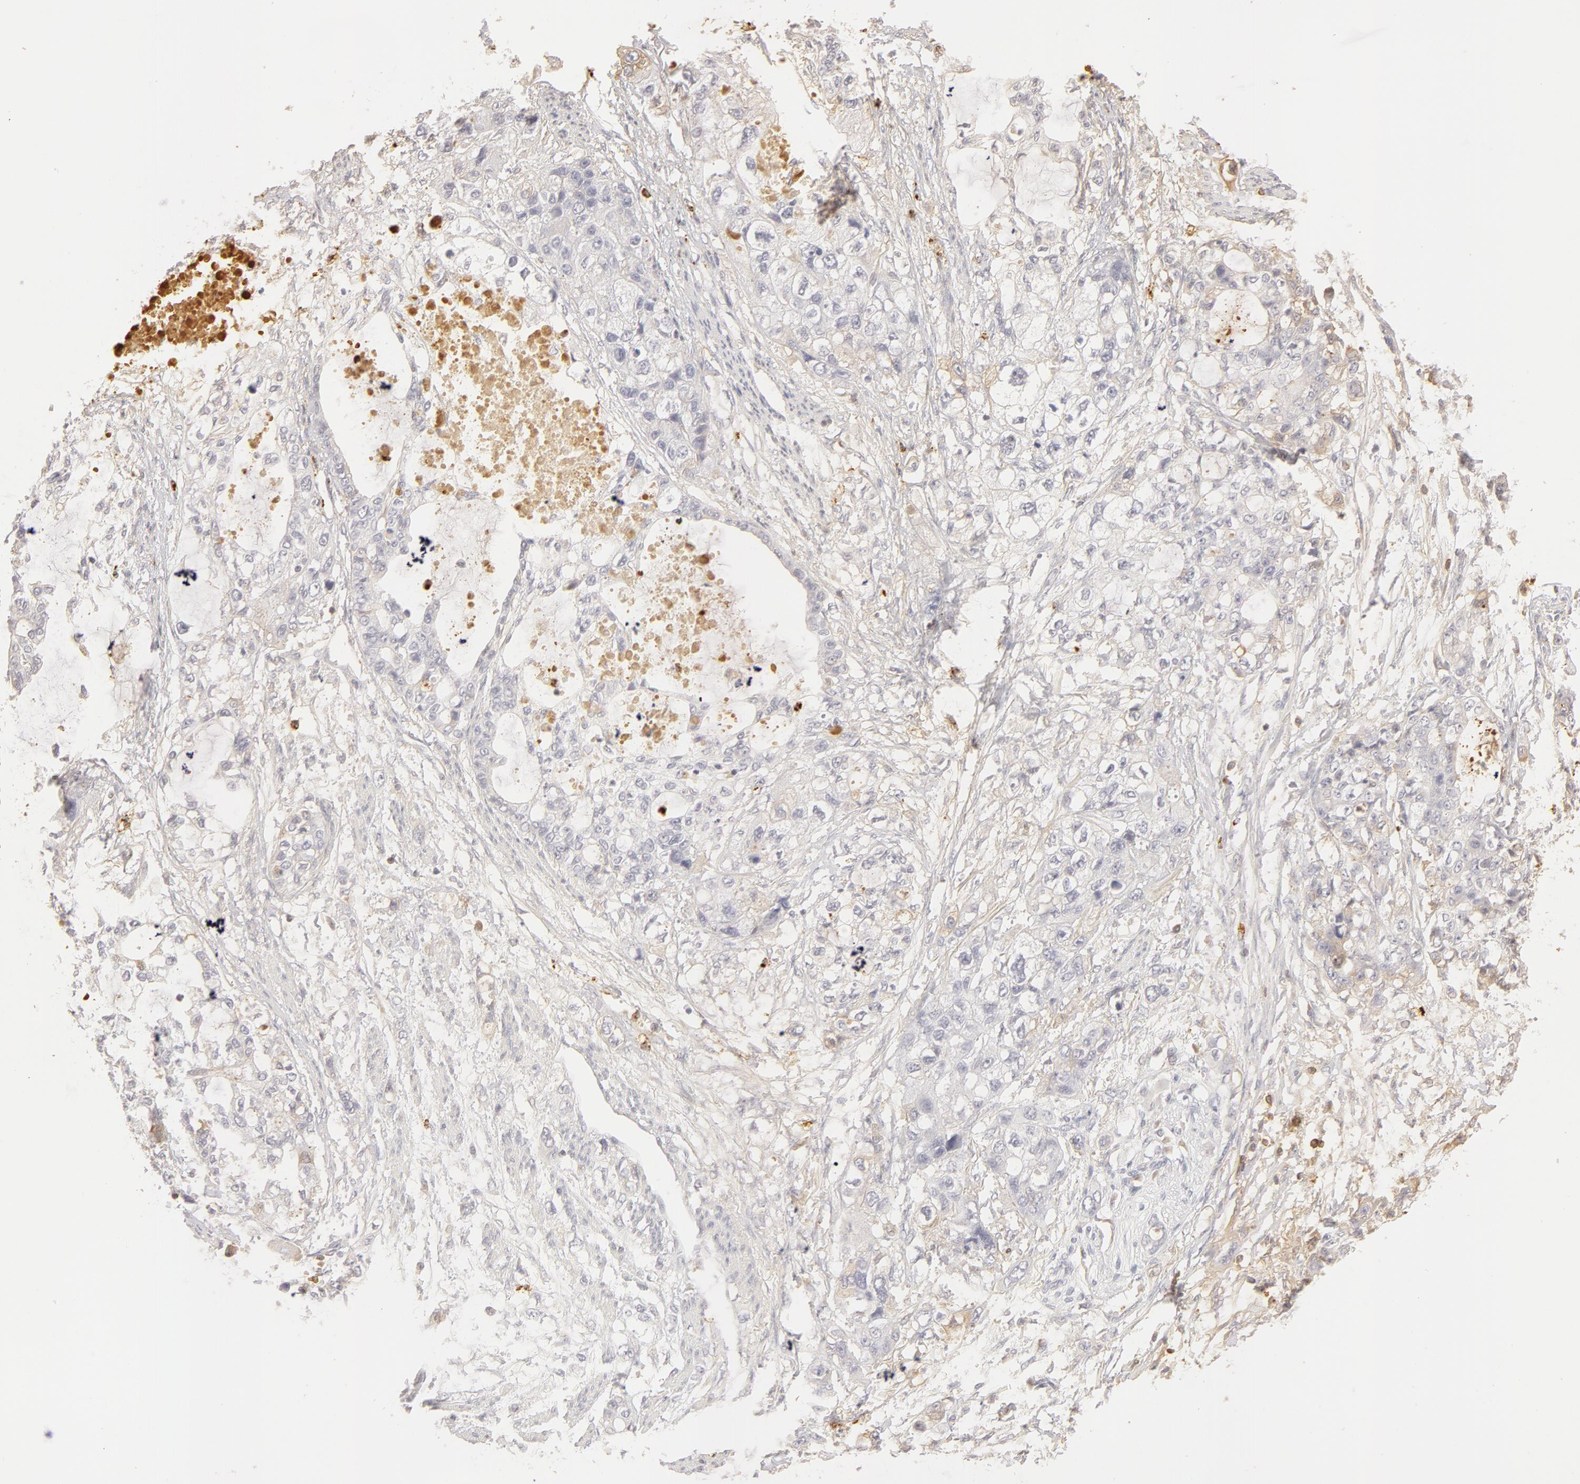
{"staining": {"intensity": "weak", "quantity": "<25%", "location": "cytoplasmic/membranous"}, "tissue": "stomach cancer", "cell_type": "Tumor cells", "image_type": "cancer", "snomed": [{"axis": "morphology", "description": "Adenocarcinoma, NOS"}, {"axis": "topography", "description": "Stomach, upper"}], "caption": "This is an immunohistochemistry (IHC) micrograph of human stomach adenocarcinoma. There is no staining in tumor cells.", "gene": "C1R", "patient": {"sex": "female", "age": 52}}